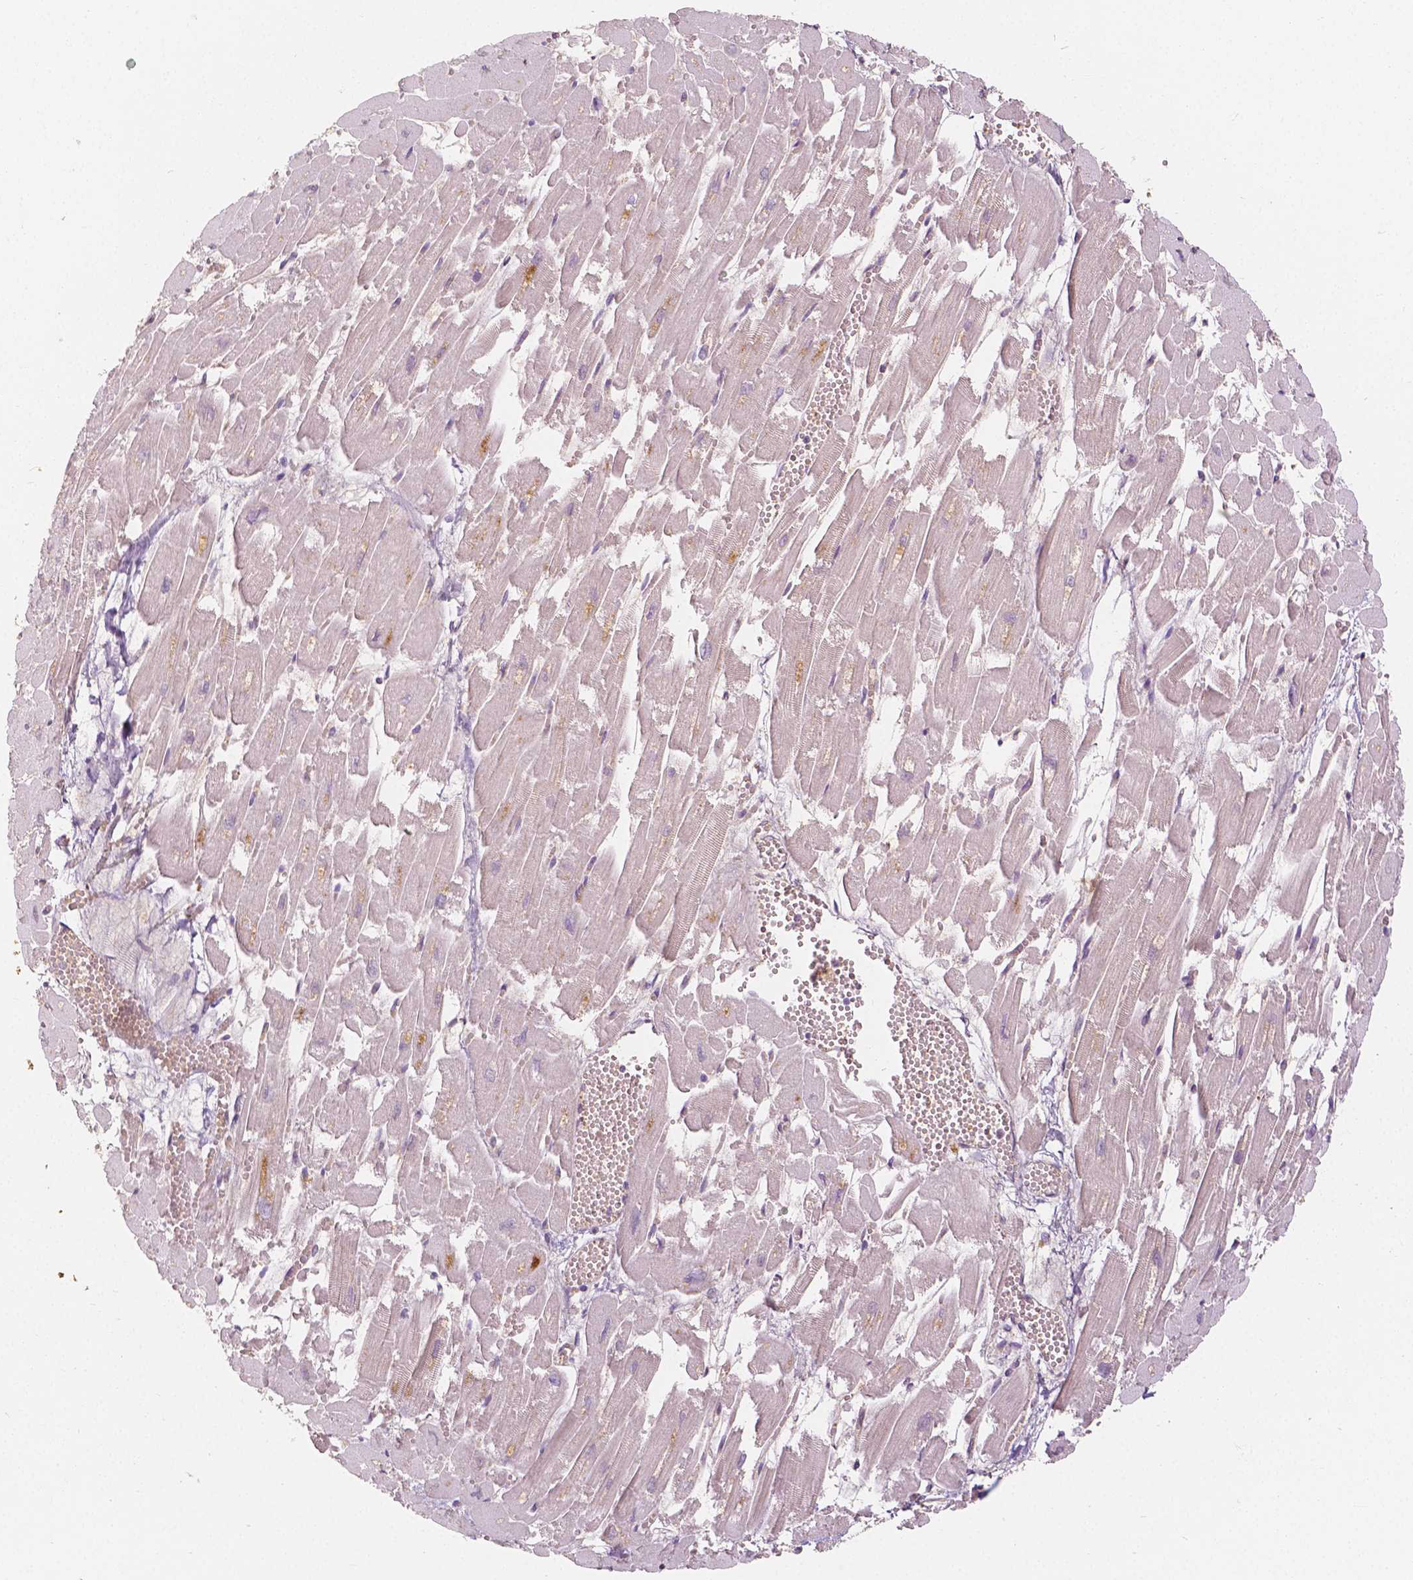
{"staining": {"intensity": "negative", "quantity": "none", "location": "none"}, "tissue": "heart muscle", "cell_type": "Cardiomyocytes", "image_type": "normal", "snomed": [{"axis": "morphology", "description": "Normal tissue, NOS"}, {"axis": "topography", "description": "Heart"}], "caption": "High power microscopy micrograph of an IHC histopathology image of unremarkable heart muscle, revealing no significant expression in cardiomyocytes.", "gene": "NAPRT", "patient": {"sex": "female", "age": 52}}